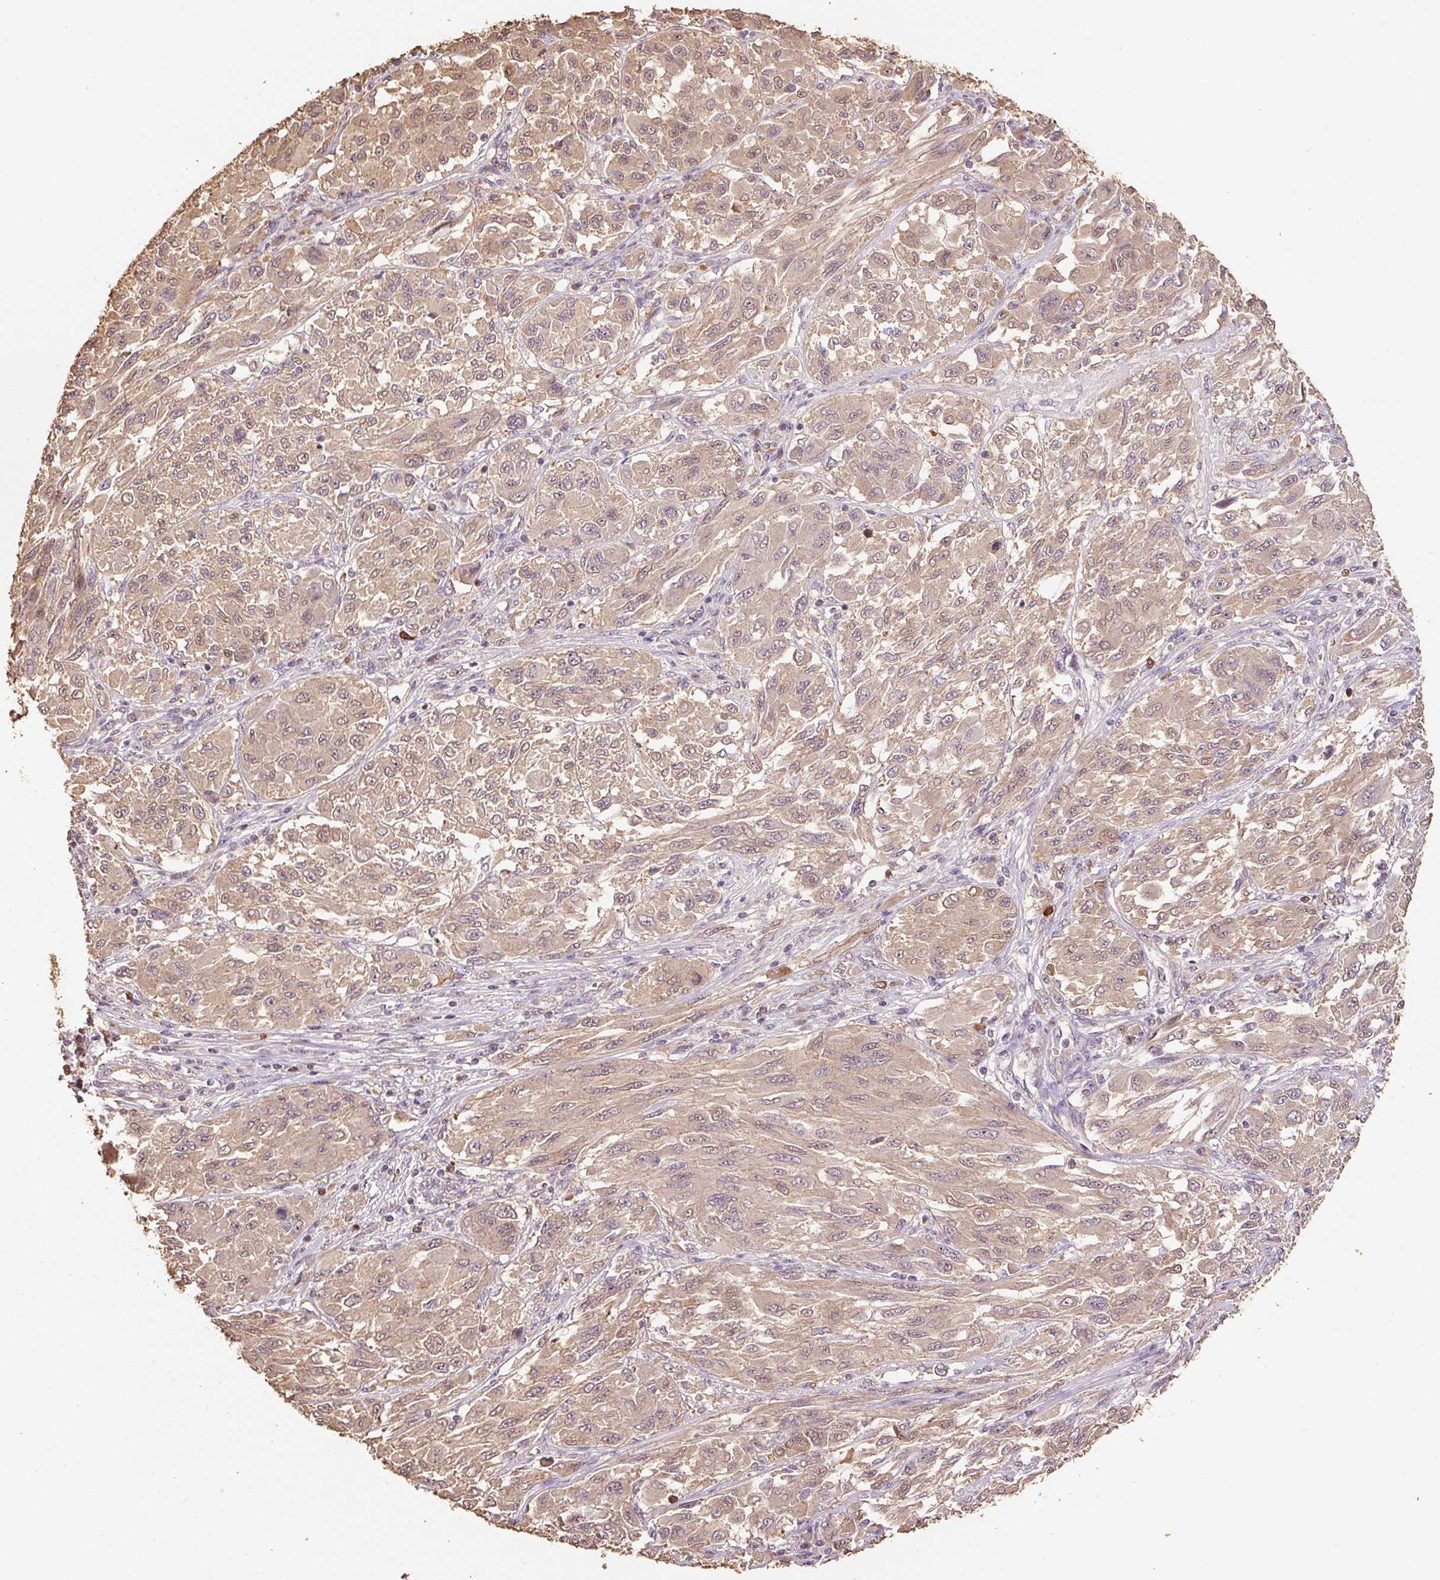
{"staining": {"intensity": "weak", "quantity": ">75%", "location": "cytoplasmic/membranous,nuclear"}, "tissue": "melanoma", "cell_type": "Tumor cells", "image_type": "cancer", "snomed": [{"axis": "morphology", "description": "Malignant melanoma, NOS"}, {"axis": "topography", "description": "Skin"}], "caption": "An image showing weak cytoplasmic/membranous and nuclear staining in approximately >75% of tumor cells in melanoma, as visualized by brown immunohistochemical staining.", "gene": "HERC2", "patient": {"sex": "female", "age": 91}}